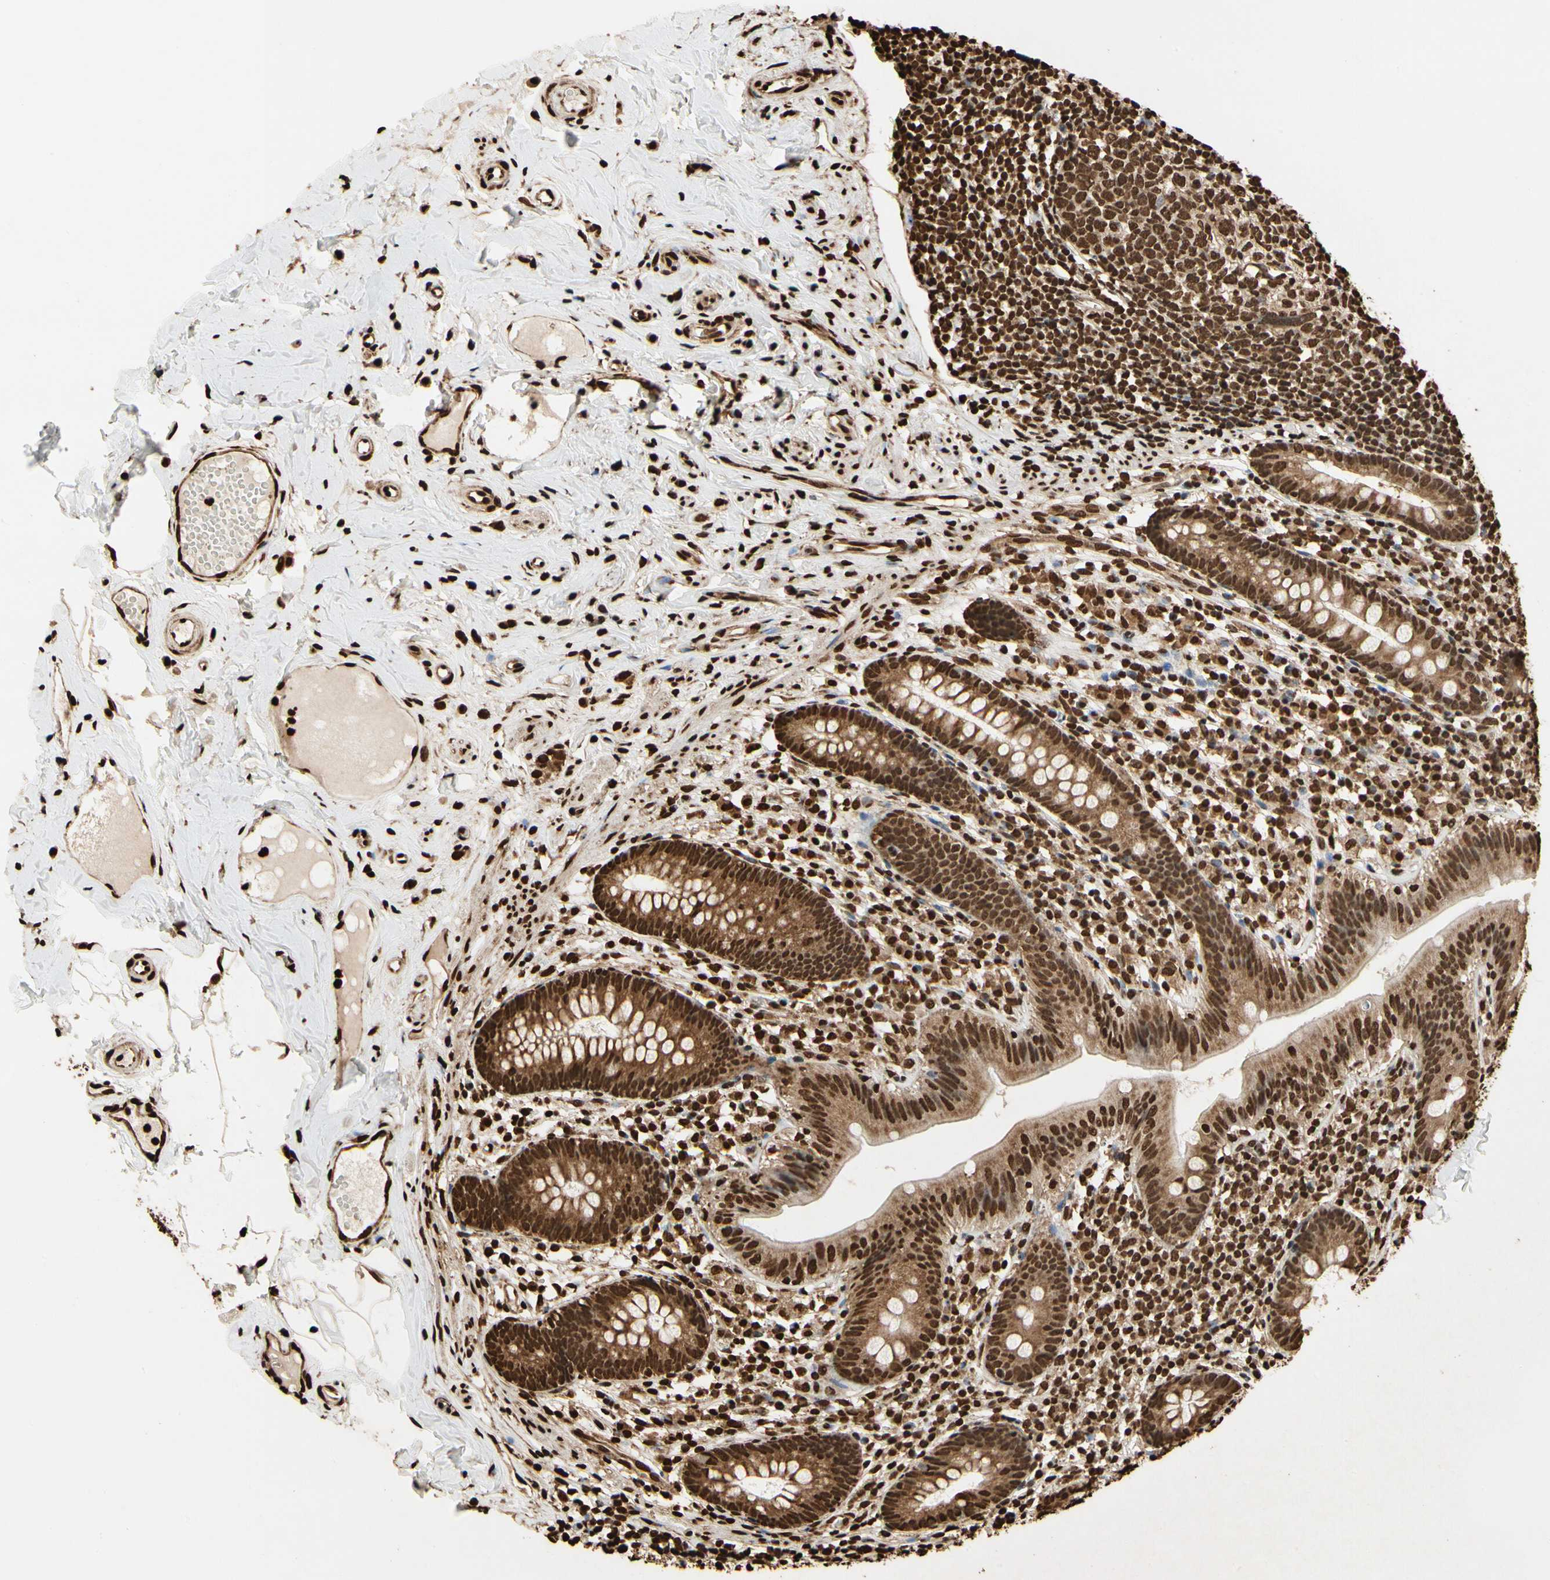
{"staining": {"intensity": "strong", "quantity": ">75%", "location": "cytoplasmic/membranous,nuclear"}, "tissue": "appendix", "cell_type": "Glandular cells", "image_type": "normal", "snomed": [{"axis": "morphology", "description": "Normal tissue, NOS"}, {"axis": "topography", "description": "Appendix"}], "caption": "This histopathology image reveals immunohistochemistry (IHC) staining of benign appendix, with high strong cytoplasmic/membranous,nuclear positivity in about >75% of glandular cells.", "gene": "HNRNPK", "patient": {"sex": "male", "age": 52}}